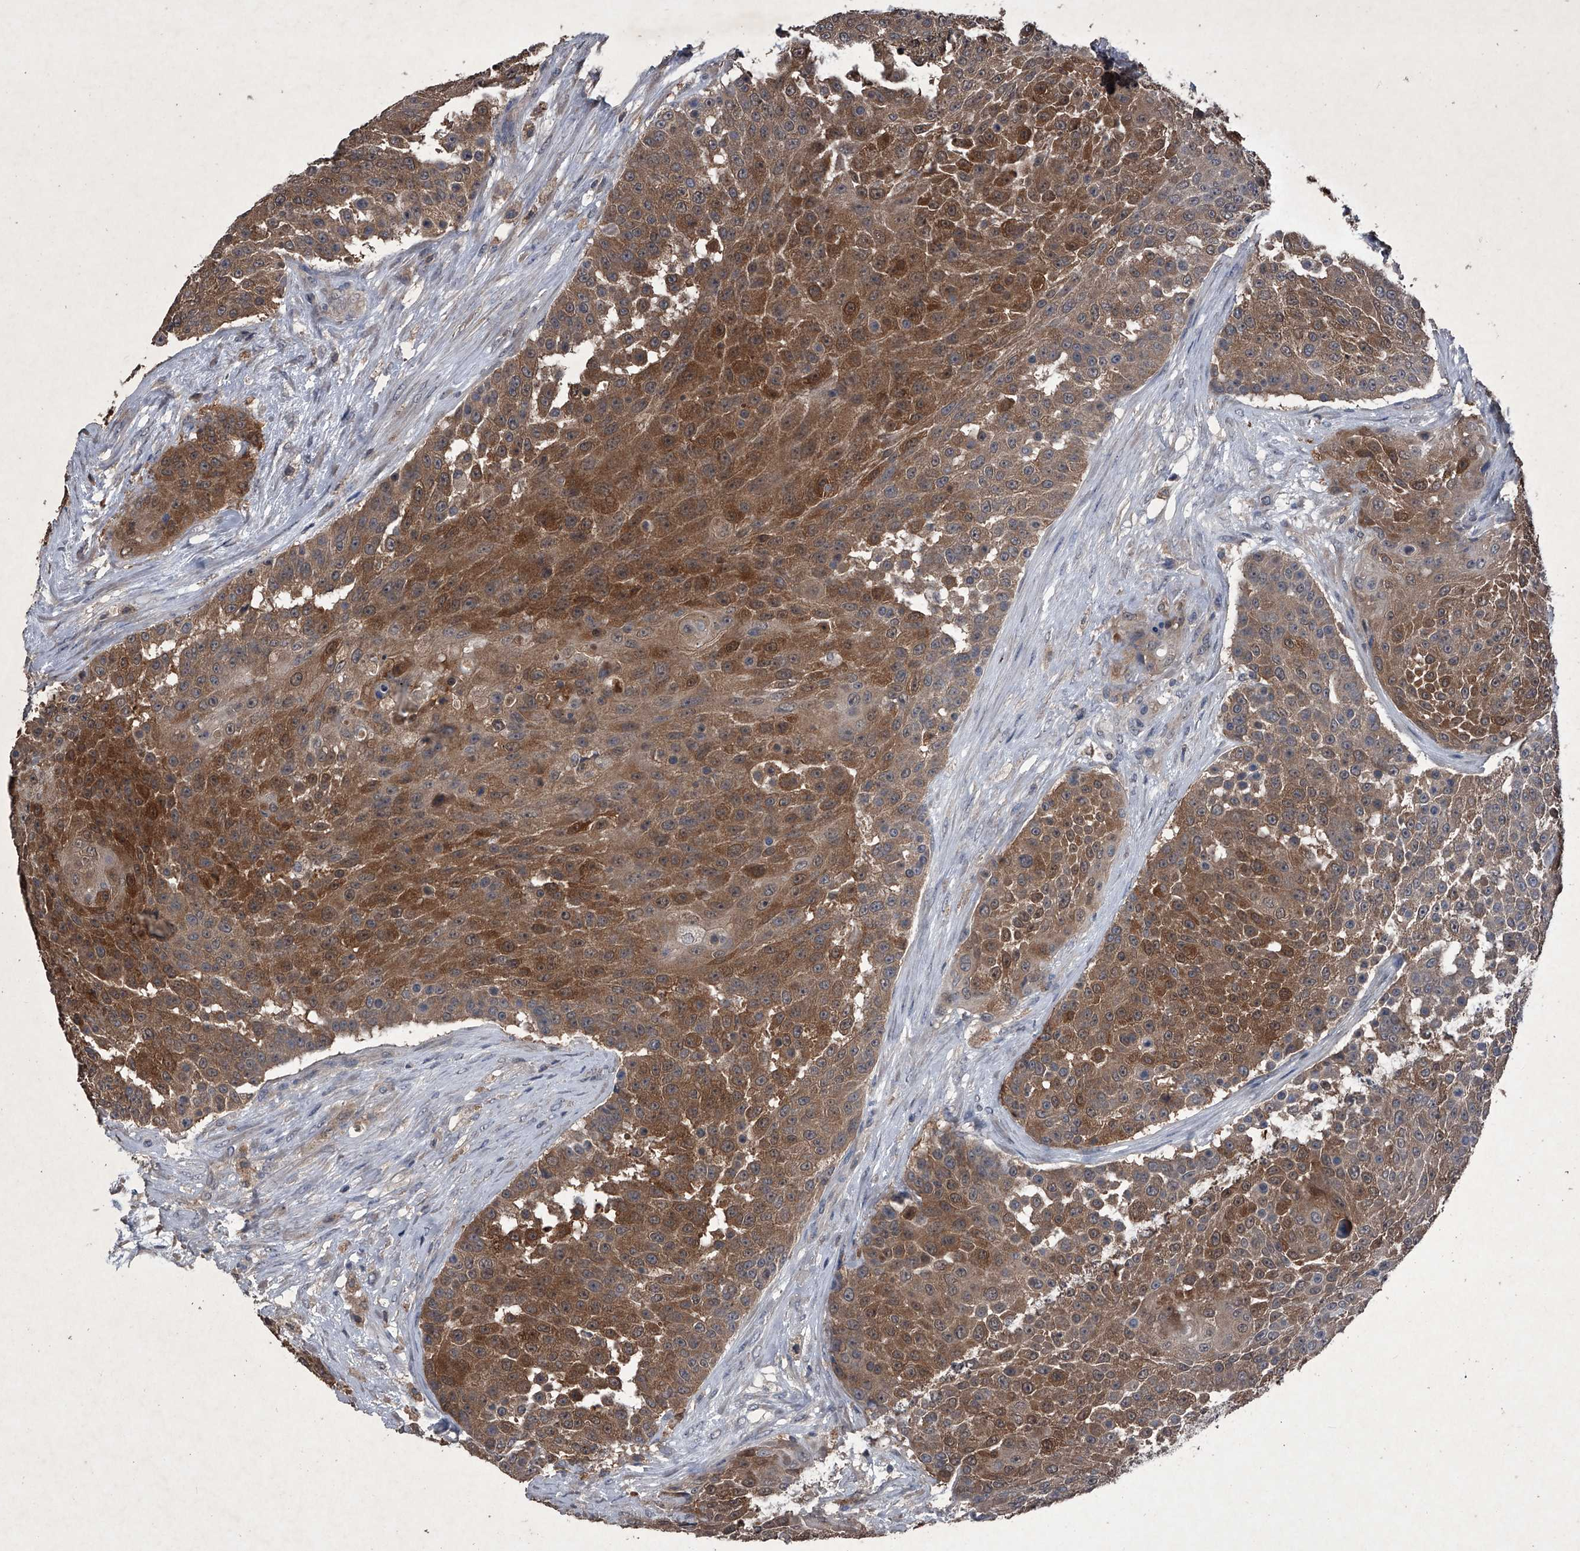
{"staining": {"intensity": "moderate", "quantity": ">75%", "location": "cytoplasmic/membranous"}, "tissue": "urothelial cancer", "cell_type": "Tumor cells", "image_type": "cancer", "snomed": [{"axis": "morphology", "description": "Urothelial carcinoma, High grade"}, {"axis": "topography", "description": "Urinary bladder"}], "caption": "IHC (DAB (3,3'-diaminobenzidine)) staining of urothelial cancer exhibits moderate cytoplasmic/membranous protein positivity in about >75% of tumor cells.", "gene": "MAPKAP1", "patient": {"sex": "female", "age": 63}}